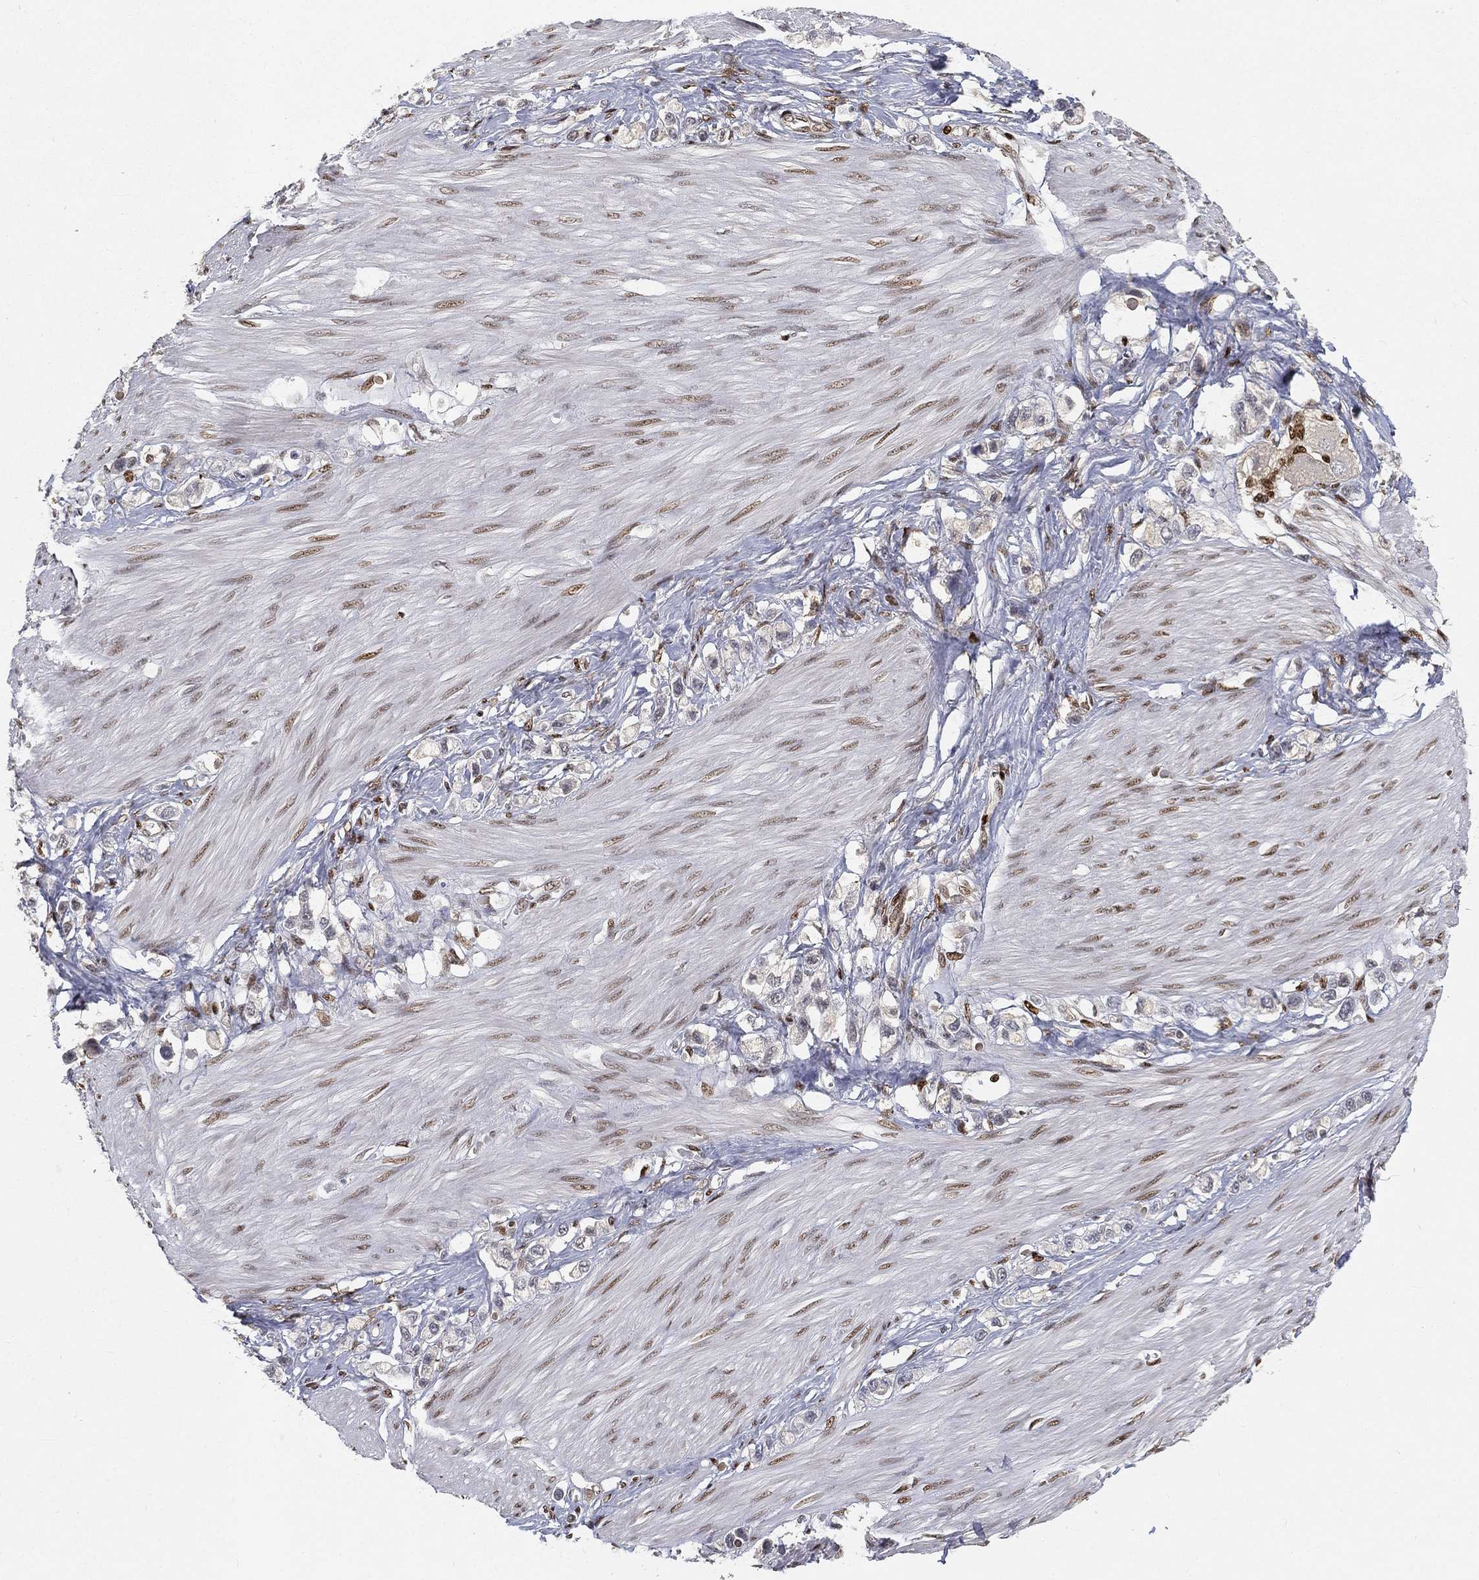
{"staining": {"intensity": "negative", "quantity": "none", "location": "none"}, "tissue": "stomach cancer", "cell_type": "Tumor cells", "image_type": "cancer", "snomed": [{"axis": "morphology", "description": "Normal tissue, NOS"}, {"axis": "morphology", "description": "Adenocarcinoma, NOS"}, {"axis": "morphology", "description": "Adenocarcinoma, High grade"}, {"axis": "topography", "description": "Stomach, upper"}, {"axis": "topography", "description": "Stomach"}], "caption": "This is an IHC micrograph of adenocarcinoma (stomach). There is no staining in tumor cells.", "gene": "CRTC3", "patient": {"sex": "female", "age": 65}}